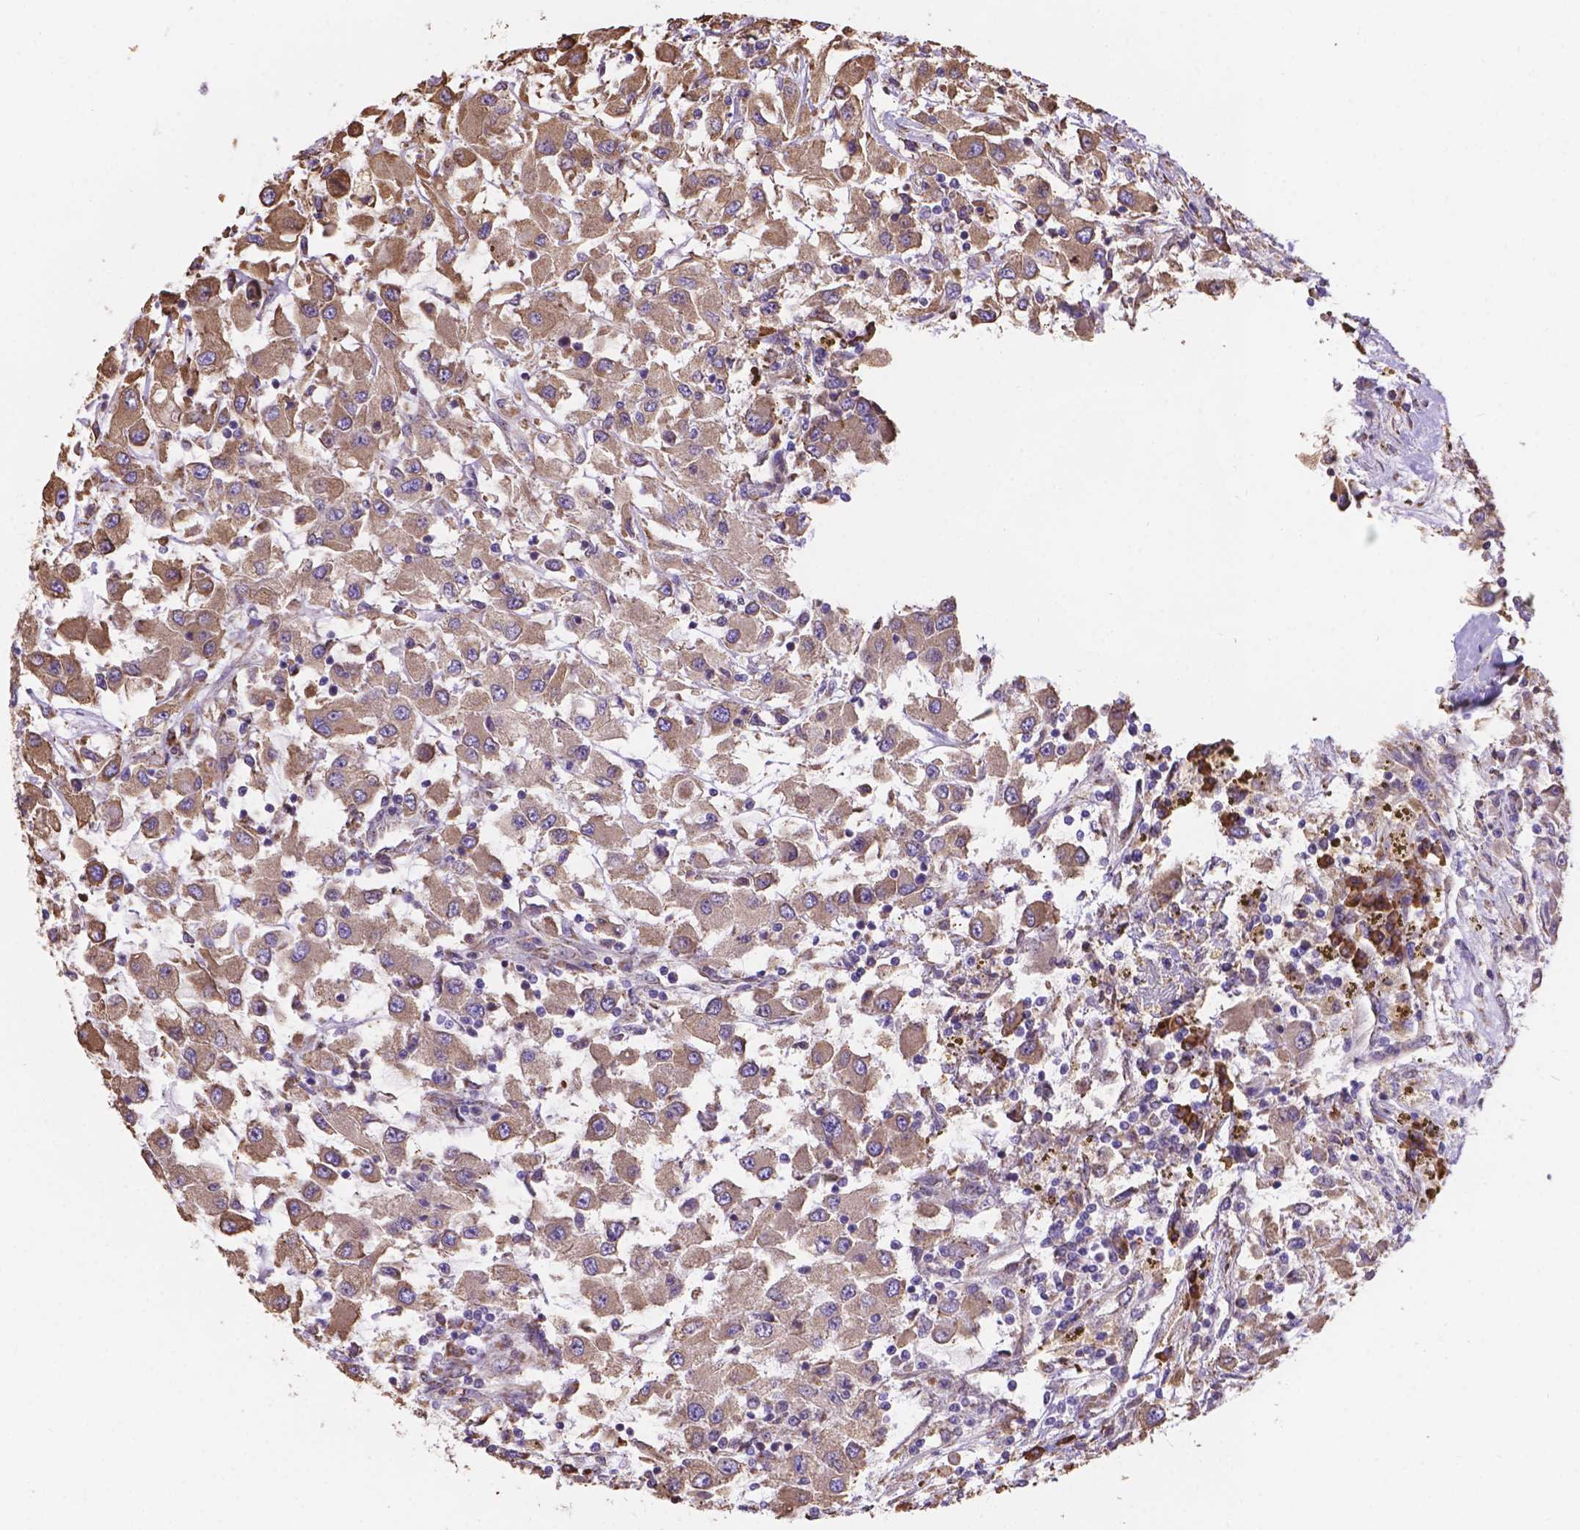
{"staining": {"intensity": "moderate", "quantity": "25%-75%", "location": "cytoplasmic/membranous"}, "tissue": "renal cancer", "cell_type": "Tumor cells", "image_type": "cancer", "snomed": [{"axis": "morphology", "description": "Adenocarcinoma, NOS"}, {"axis": "topography", "description": "Kidney"}], "caption": "This micrograph shows renal adenocarcinoma stained with immunohistochemistry to label a protein in brown. The cytoplasmic/membranous of tumor cells show moderate positivity for the protein. Nuclei are counter-stained blue.", "gene": "IPO11", "patient": {"sex": "female", "age": 67}}